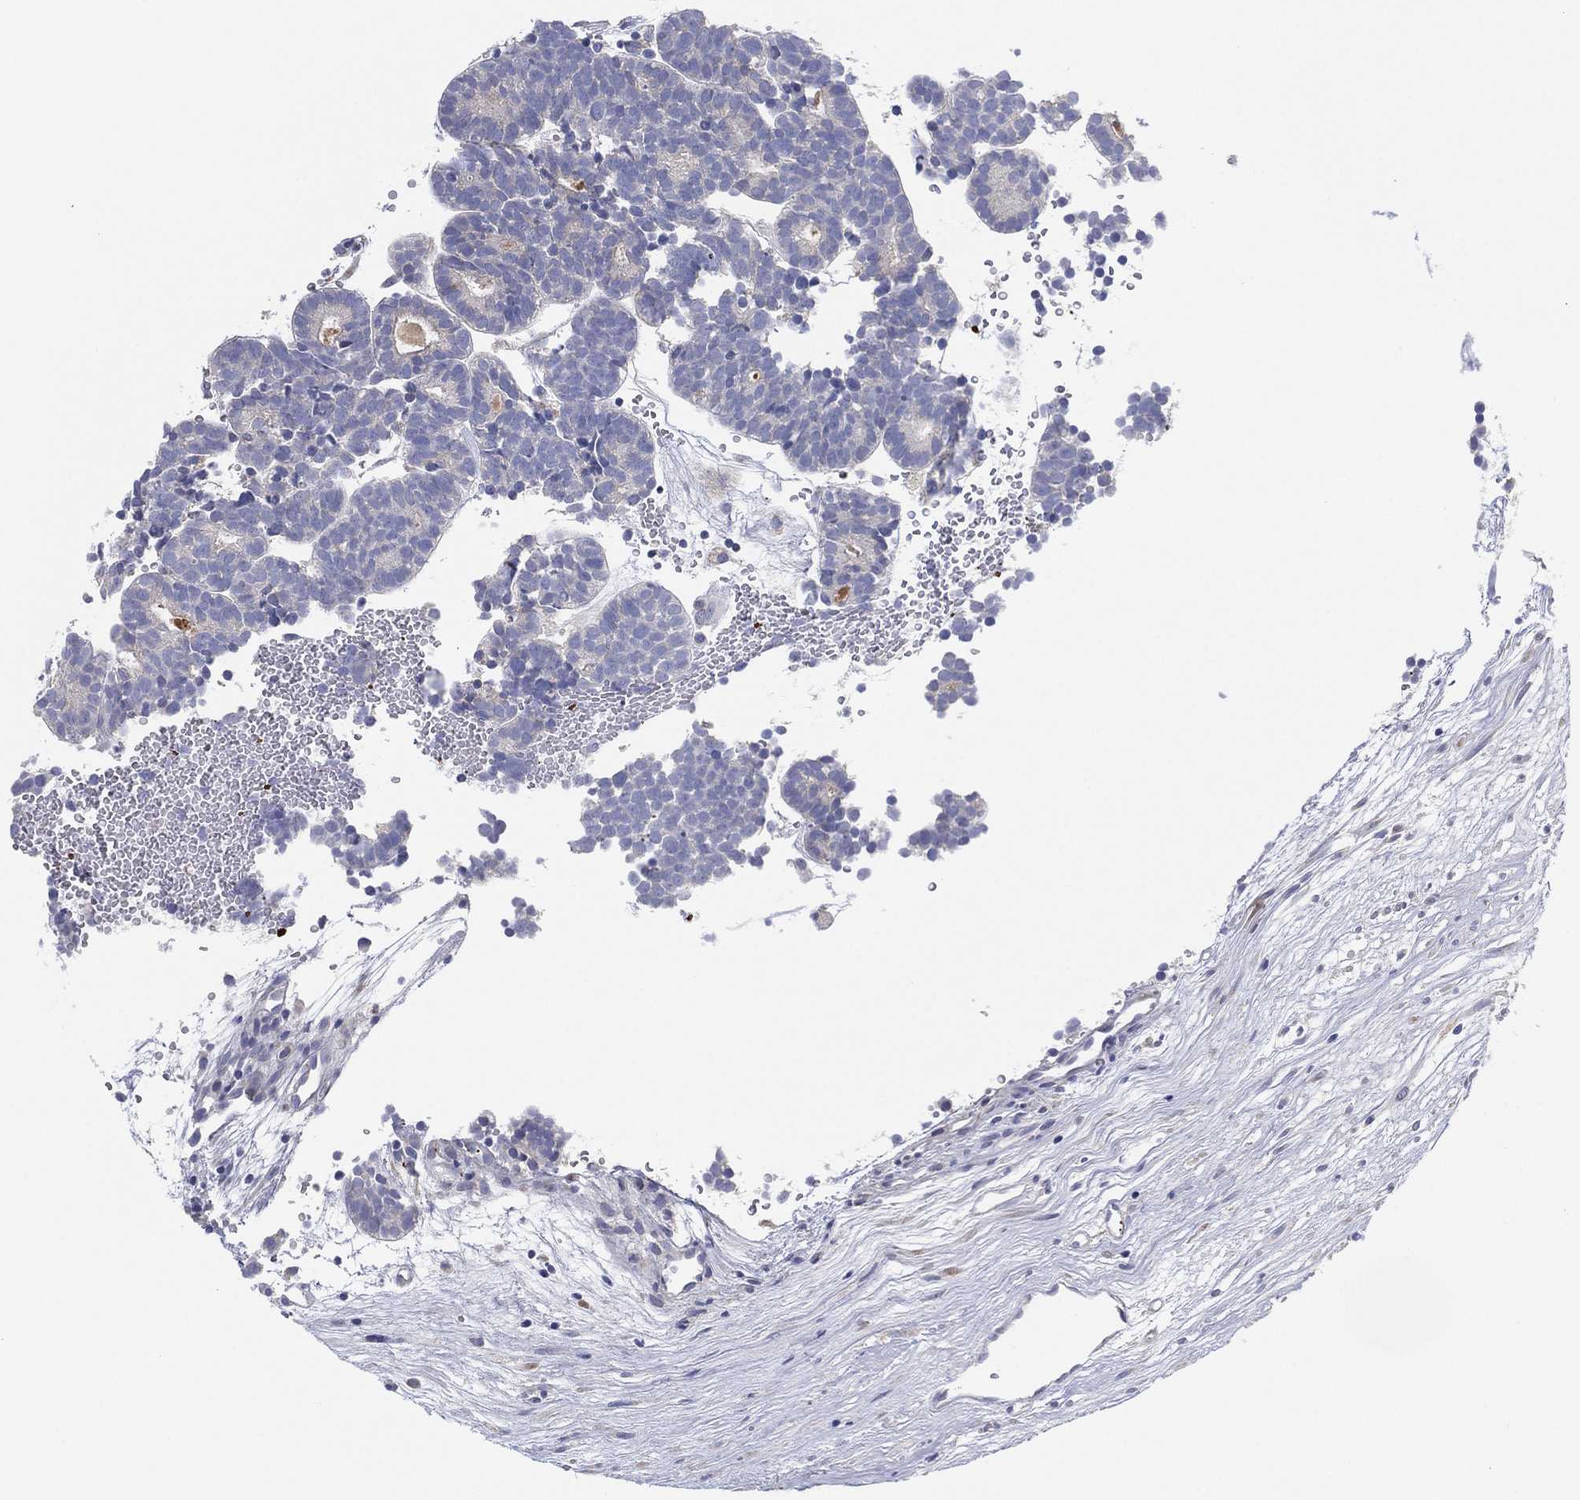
{"staining": {"intensity": "negative", "quantity": "none", "location": "none"}, "tissue": "head and neck cancer", "cell_type": "Tumor cells", "image_type": "cancer", "snomed": [{"axis": "morphology", "description": "Adenocarcinoma, NOS"}, {"axis": "topography", "description": "Head-Neck"}], "caption": "Tumor cells are negative for brown protein staining in head and neck cancer (adenocarcinoma).", "gene": "TMEM40", "patient": {"sex": "female", "age": 81}}